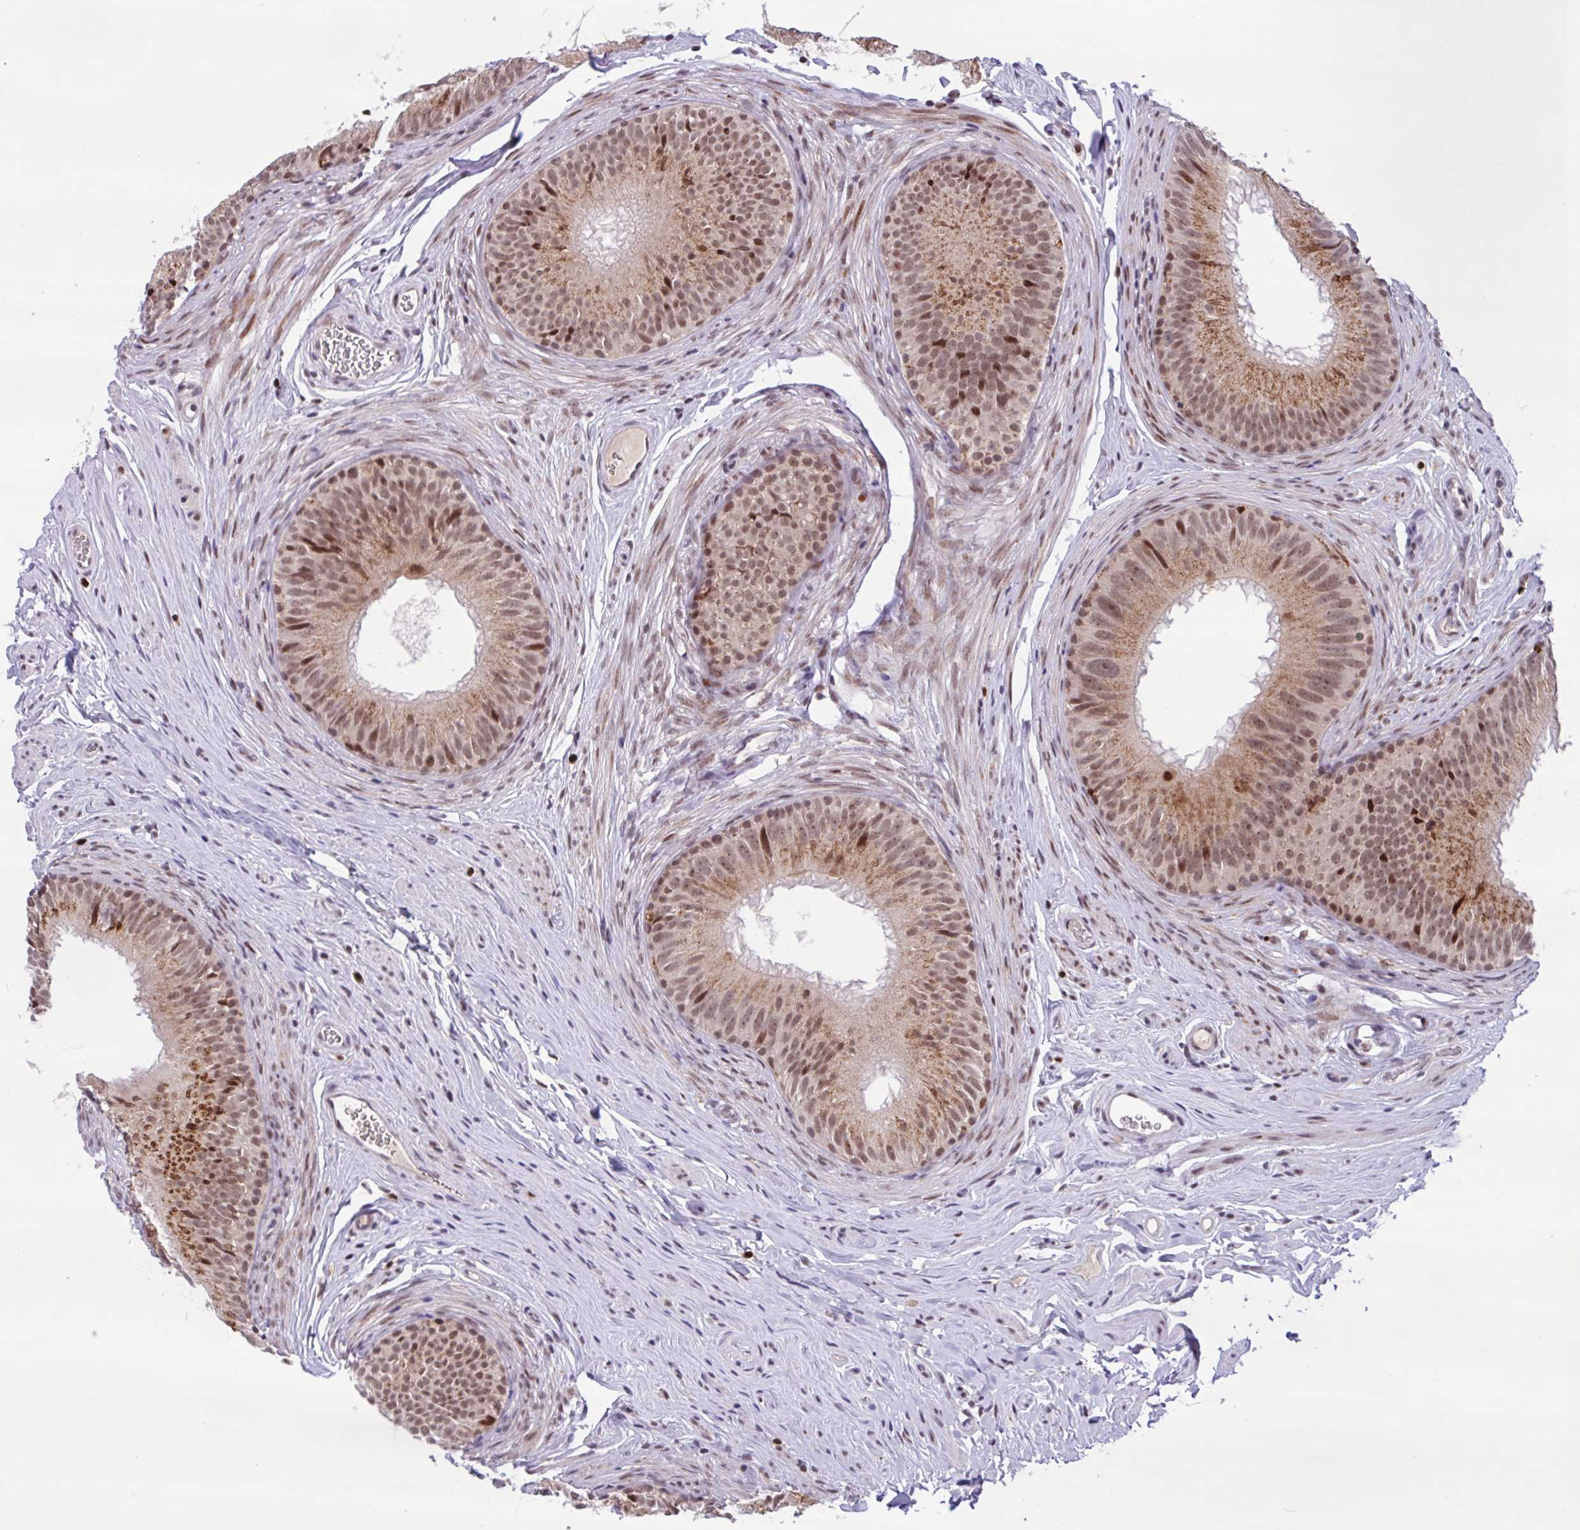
{"staining": {"intensity": "strong", "quantity": ">75%", "location": "cytoplasmic/membranous,nuclear"}, "tissue": "epididymis", "cell_type": "Glandular cells", "image_type": "normal", "snomed": [{"axis": "morphology", "description": "Normal tissue, NOS"}, {"axis": "topography", "description": "Epididymis, spermatic cord, NOS"}], "caption": "Immunohistochemical staining of unremarkable human epididymis exhibits >75% levels of strong cytoplasmic/membranous,nuclear protein expression in about >75% of glandular cells.", "gene": "BRD3", "patient": {"sex": "male", "age": 25}}